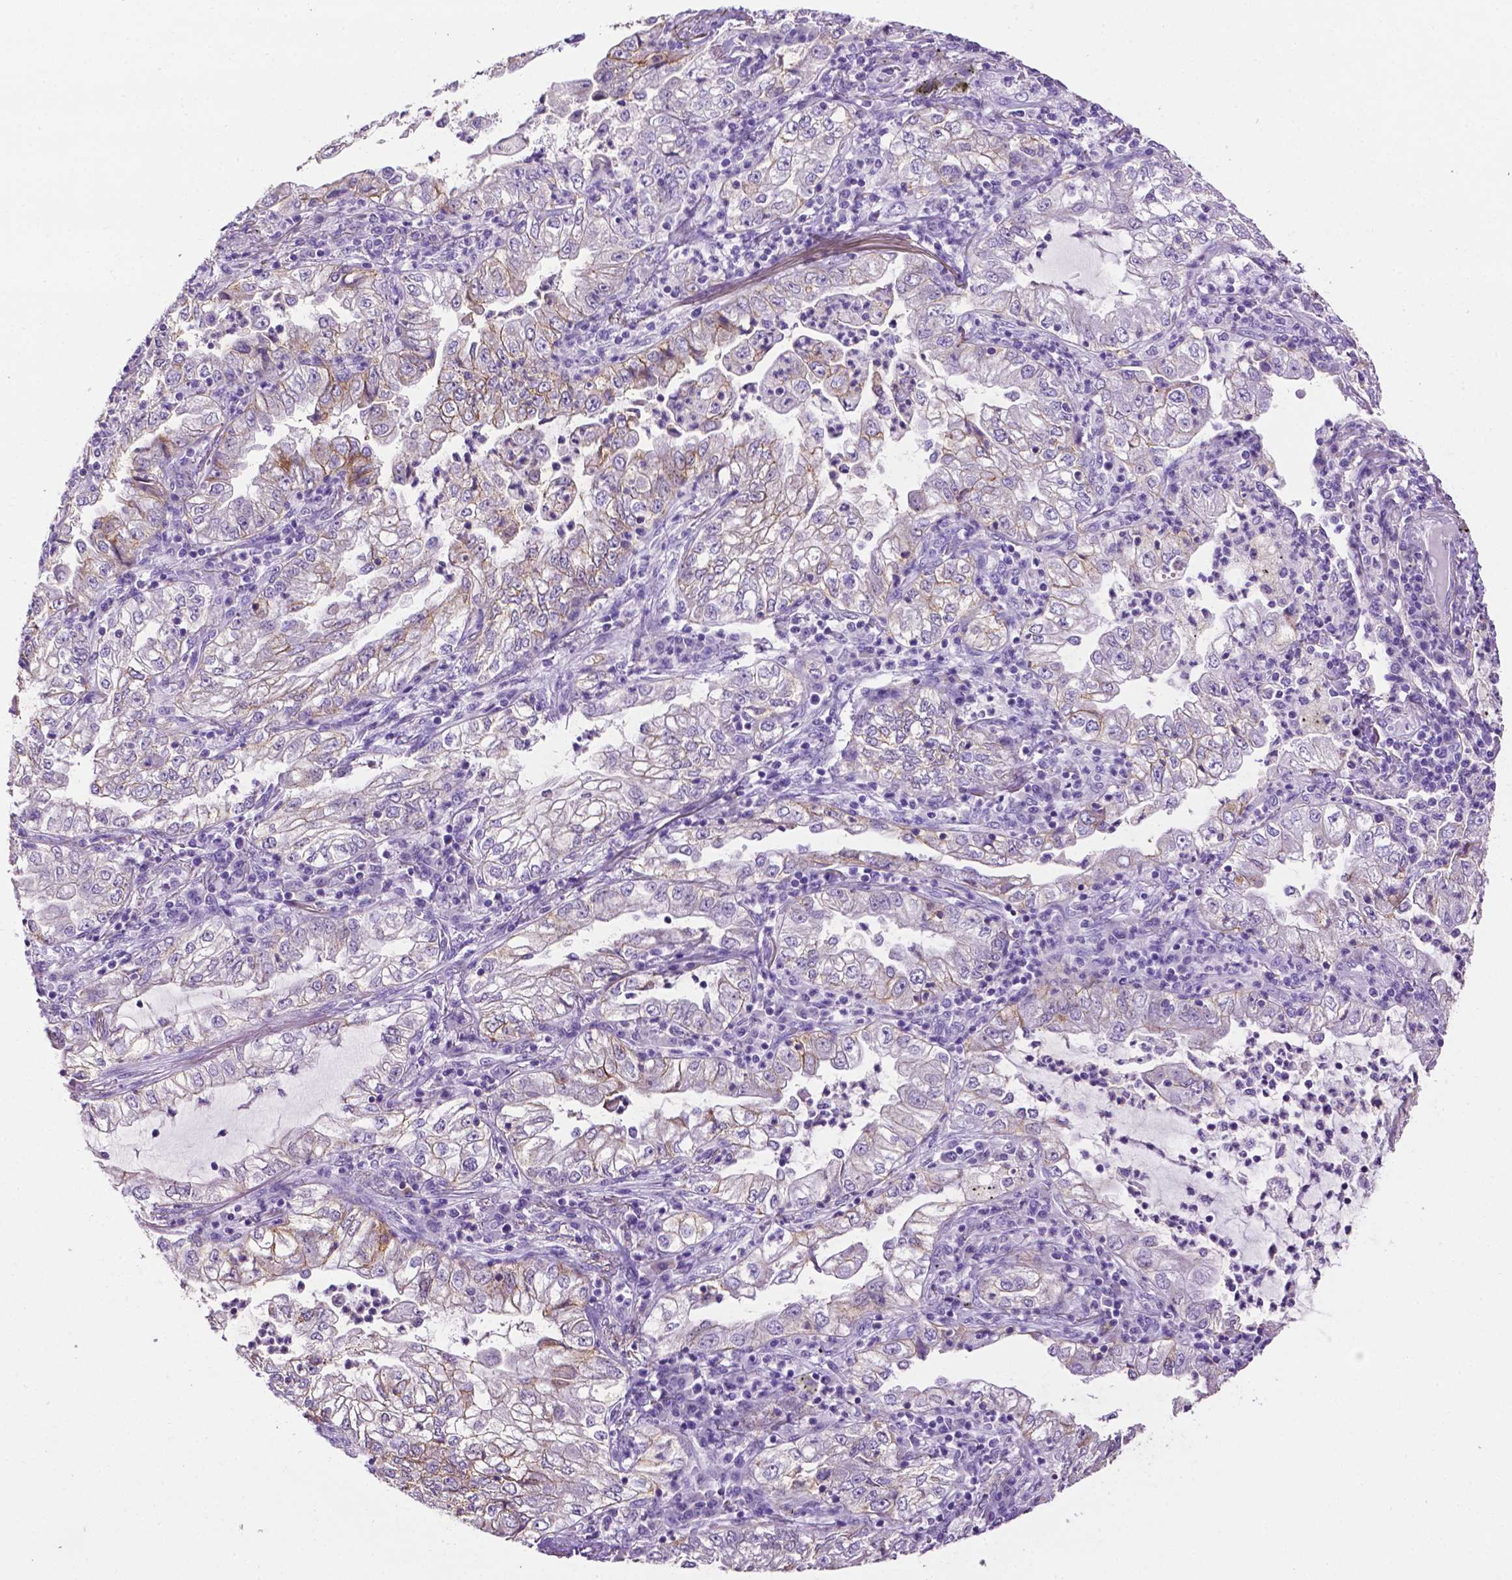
{"staining": {"intensity": "moderate", "quantity": "<25%", "location": "cytoplasmic/membranous"}, "tissue": "lung cancer", "cell_type": "Tumor cells", "image_type": "cancer", "snomed": [{"axis": "morphology", "description": "Adenocarcinoma, NOS"}, {"axis": "topography", "description": "Lung"}], "caption": "Immunohistochemical staining of human lung cancer (adenocarcinoma) shows moderate cytoplasmic/membranous protein expression in approximately <25% of tumor cells.", "gene": "TACSTD2", "patient": {"sex": "female", "age": 73}}